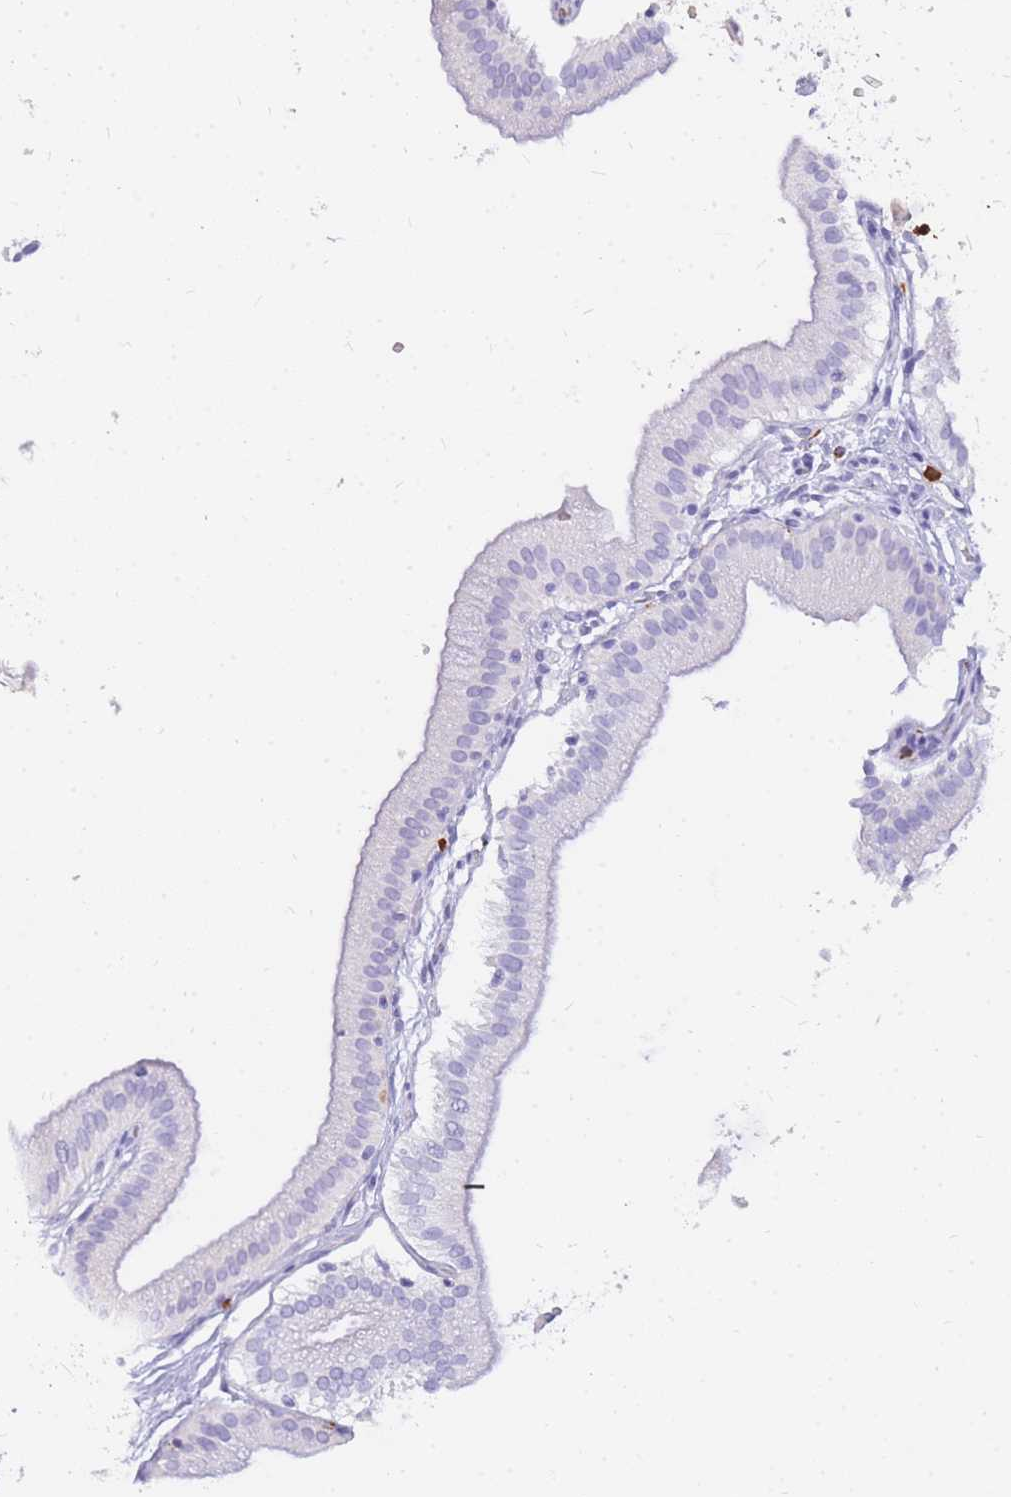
{"staining": {"intensity": "negative", "quantity": "none", "location": "none"}, "tissue": "gallbladder", "cell_type": "Glandular cells", "image_type": "normal", "snomed": [{"axis": "morphology", "description": "Normal tissue, NOS"}, {"axis": "topography", "description": "Gallbladder"}], "caption": "A high-resolution image shows IHC staining of normal gallbladder, which demonstrates no significant staining in glandular cells.", "gene": "HERC1", "patient": {"sex": "male", "age": 55}}